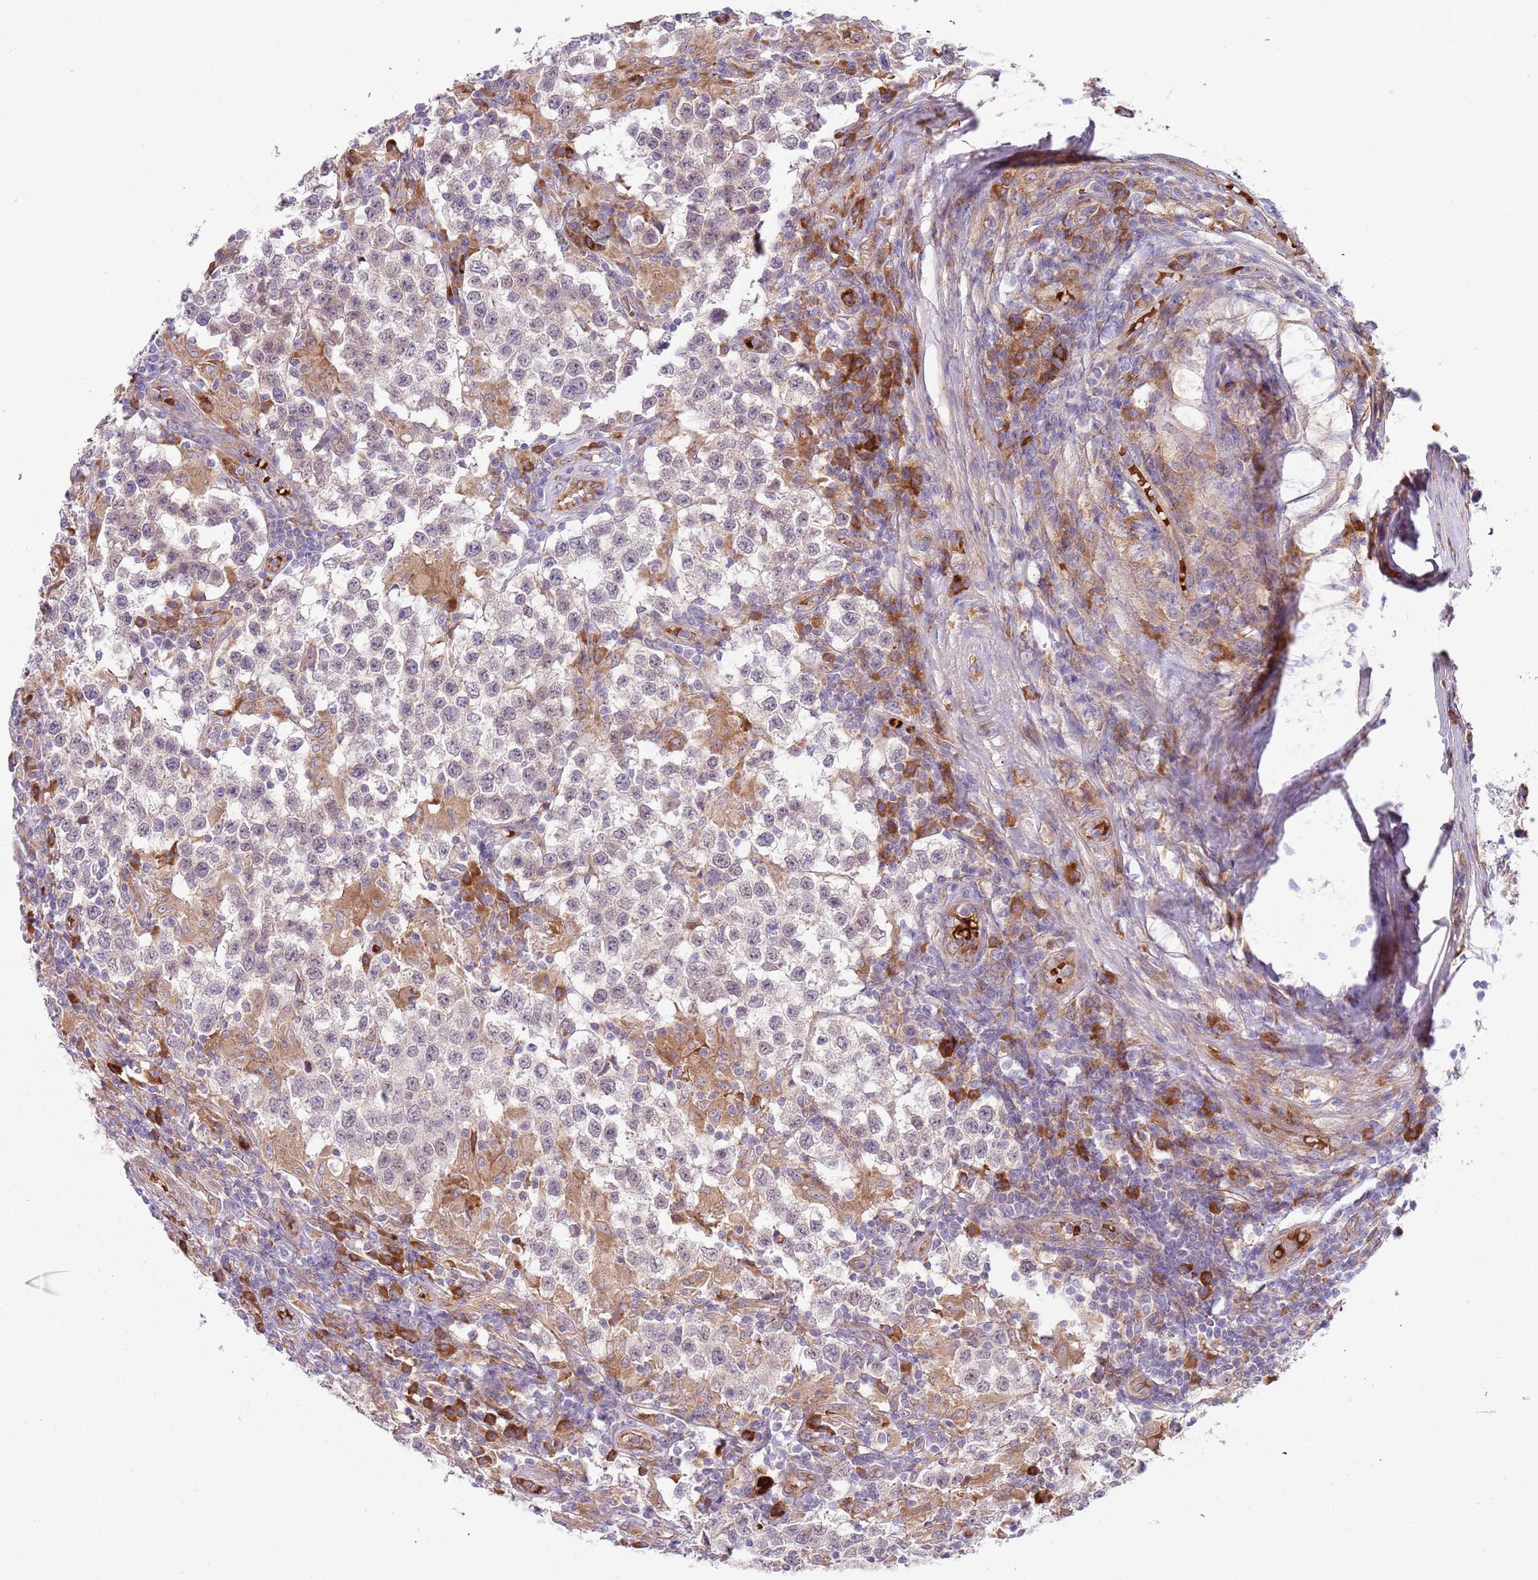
{"staining": {"intensity": "negative", "quantity": "none", "location": "none"}, "tissue": "testis cancer", "cell_type": "Tumor cells", "image_type": "cancer", "snomed": [{"axis": "morphology", "description": "Seminoma, NOS"}, {"axis": "morphology", "description": "Carcinoma, Embryonal, NOS"}, {"axis": "topography", "description": "Testis"}], "caption": "An IHC histopathology image of embryonal carcinoma (testis) is shown. There is no staining in tumor cells of embryonal carcinoma (testis). (Stains: DAB (3,3'-diaminobenzidine) IHC with hematoxylin counter stain, Microscopy: brightfield microscopy at high magnification).", "gene": "VWCE", "patient": {"sex": "male", "age": 41}}